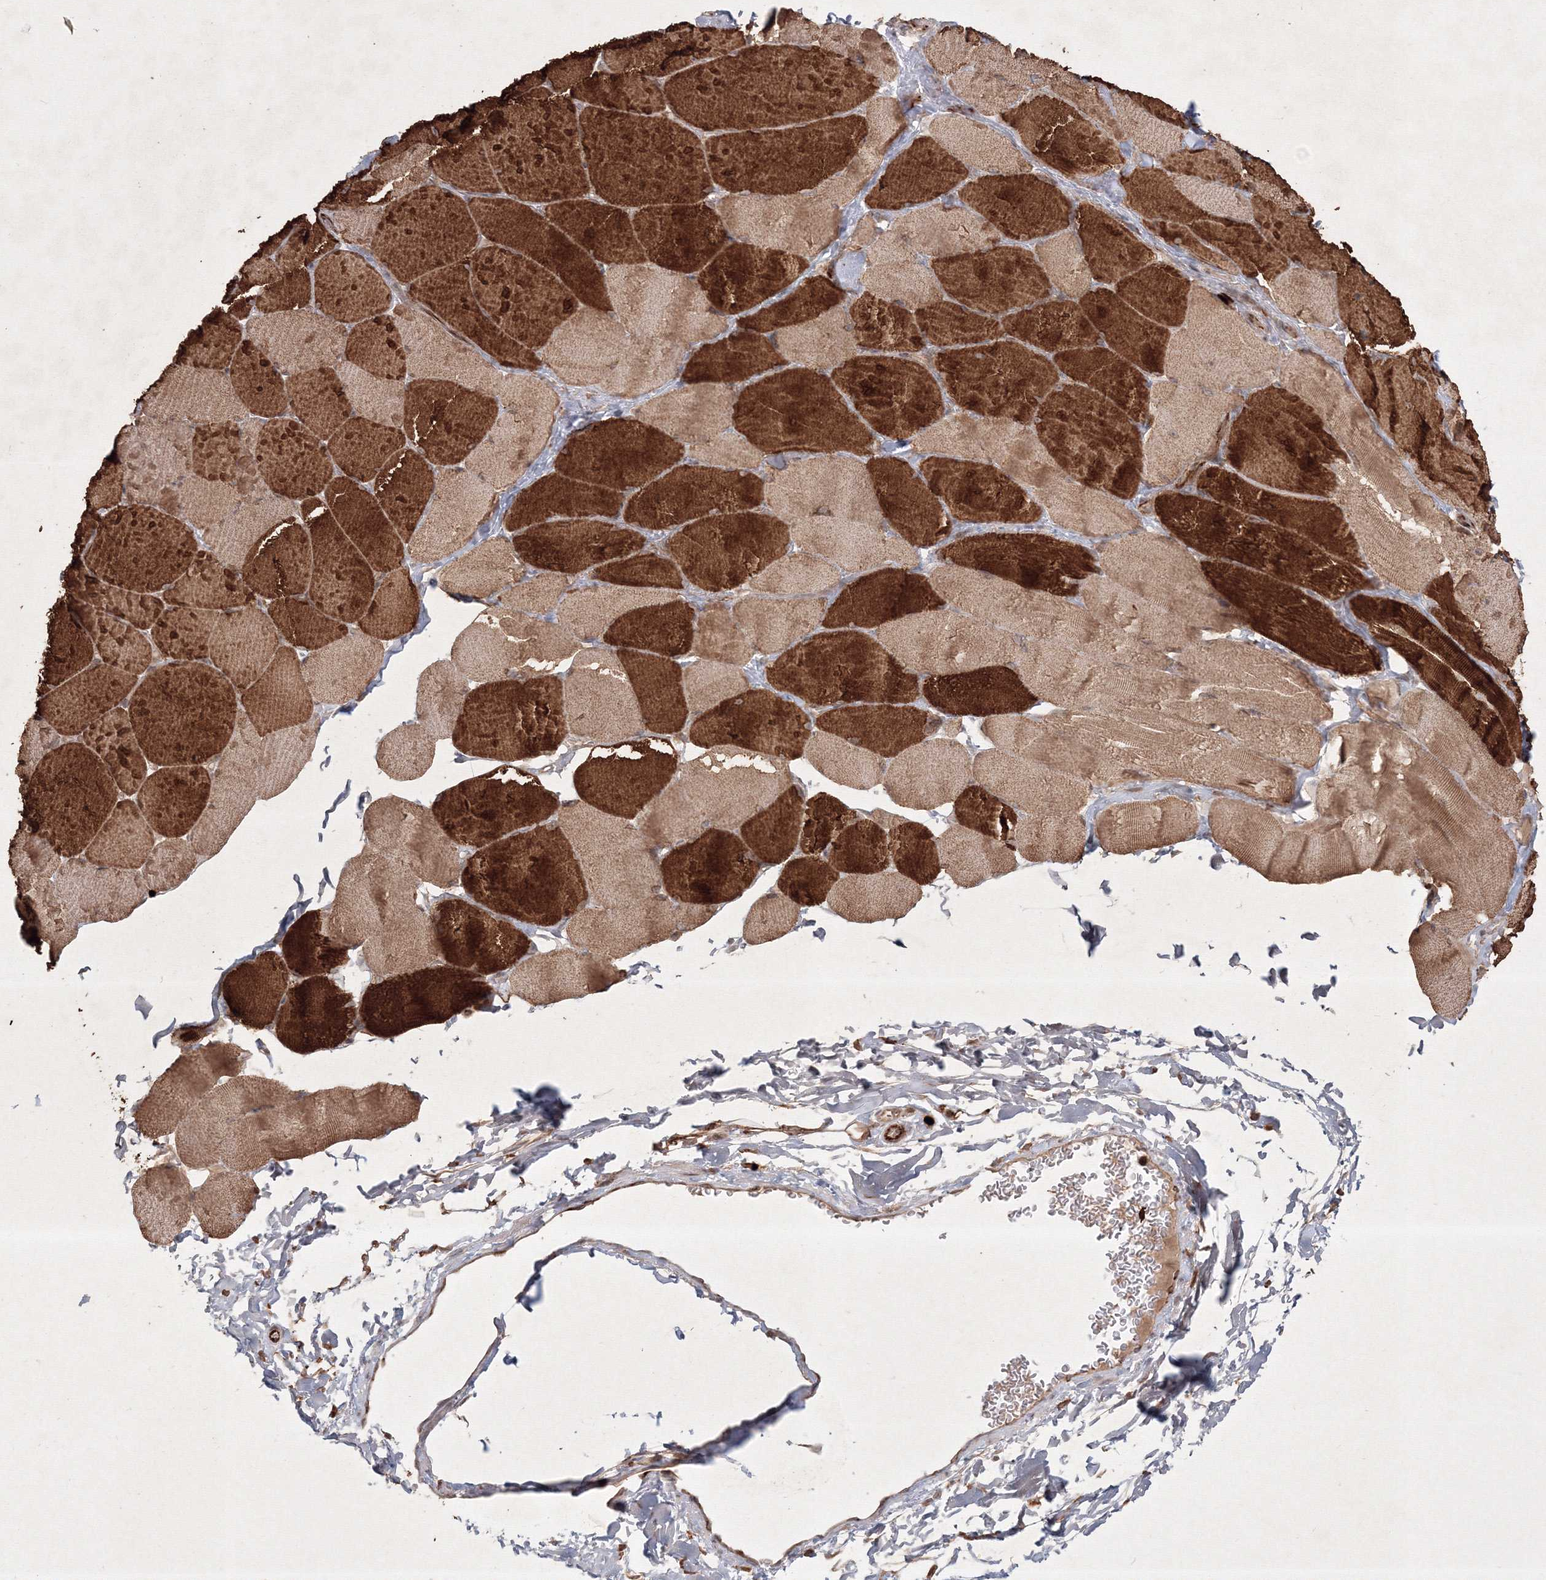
{"staining": {"intensity": "strong", "quantity": ">75%", "location": "cytoplasmic/membranous"}, "tissue": "skeletal muscle", "cell_type": "Myocytes", "image_type": "normal", "snomed": [{"axis": "morphology", "description": "Normal tissue, NOS"}, {"axis": "topography", "description": "Skin"}, {"axis": "topography", "description": "Skeletal muscle"}], "caption": "This histopathology image displays immunohistochemistry staining of unremarkable skeletal muscle, with high strong cytoplasmic/membranous expression in approximately >75% of myocytes.", "gene": "KIF20A", "patient": {"sex": "male", "age": 83}}